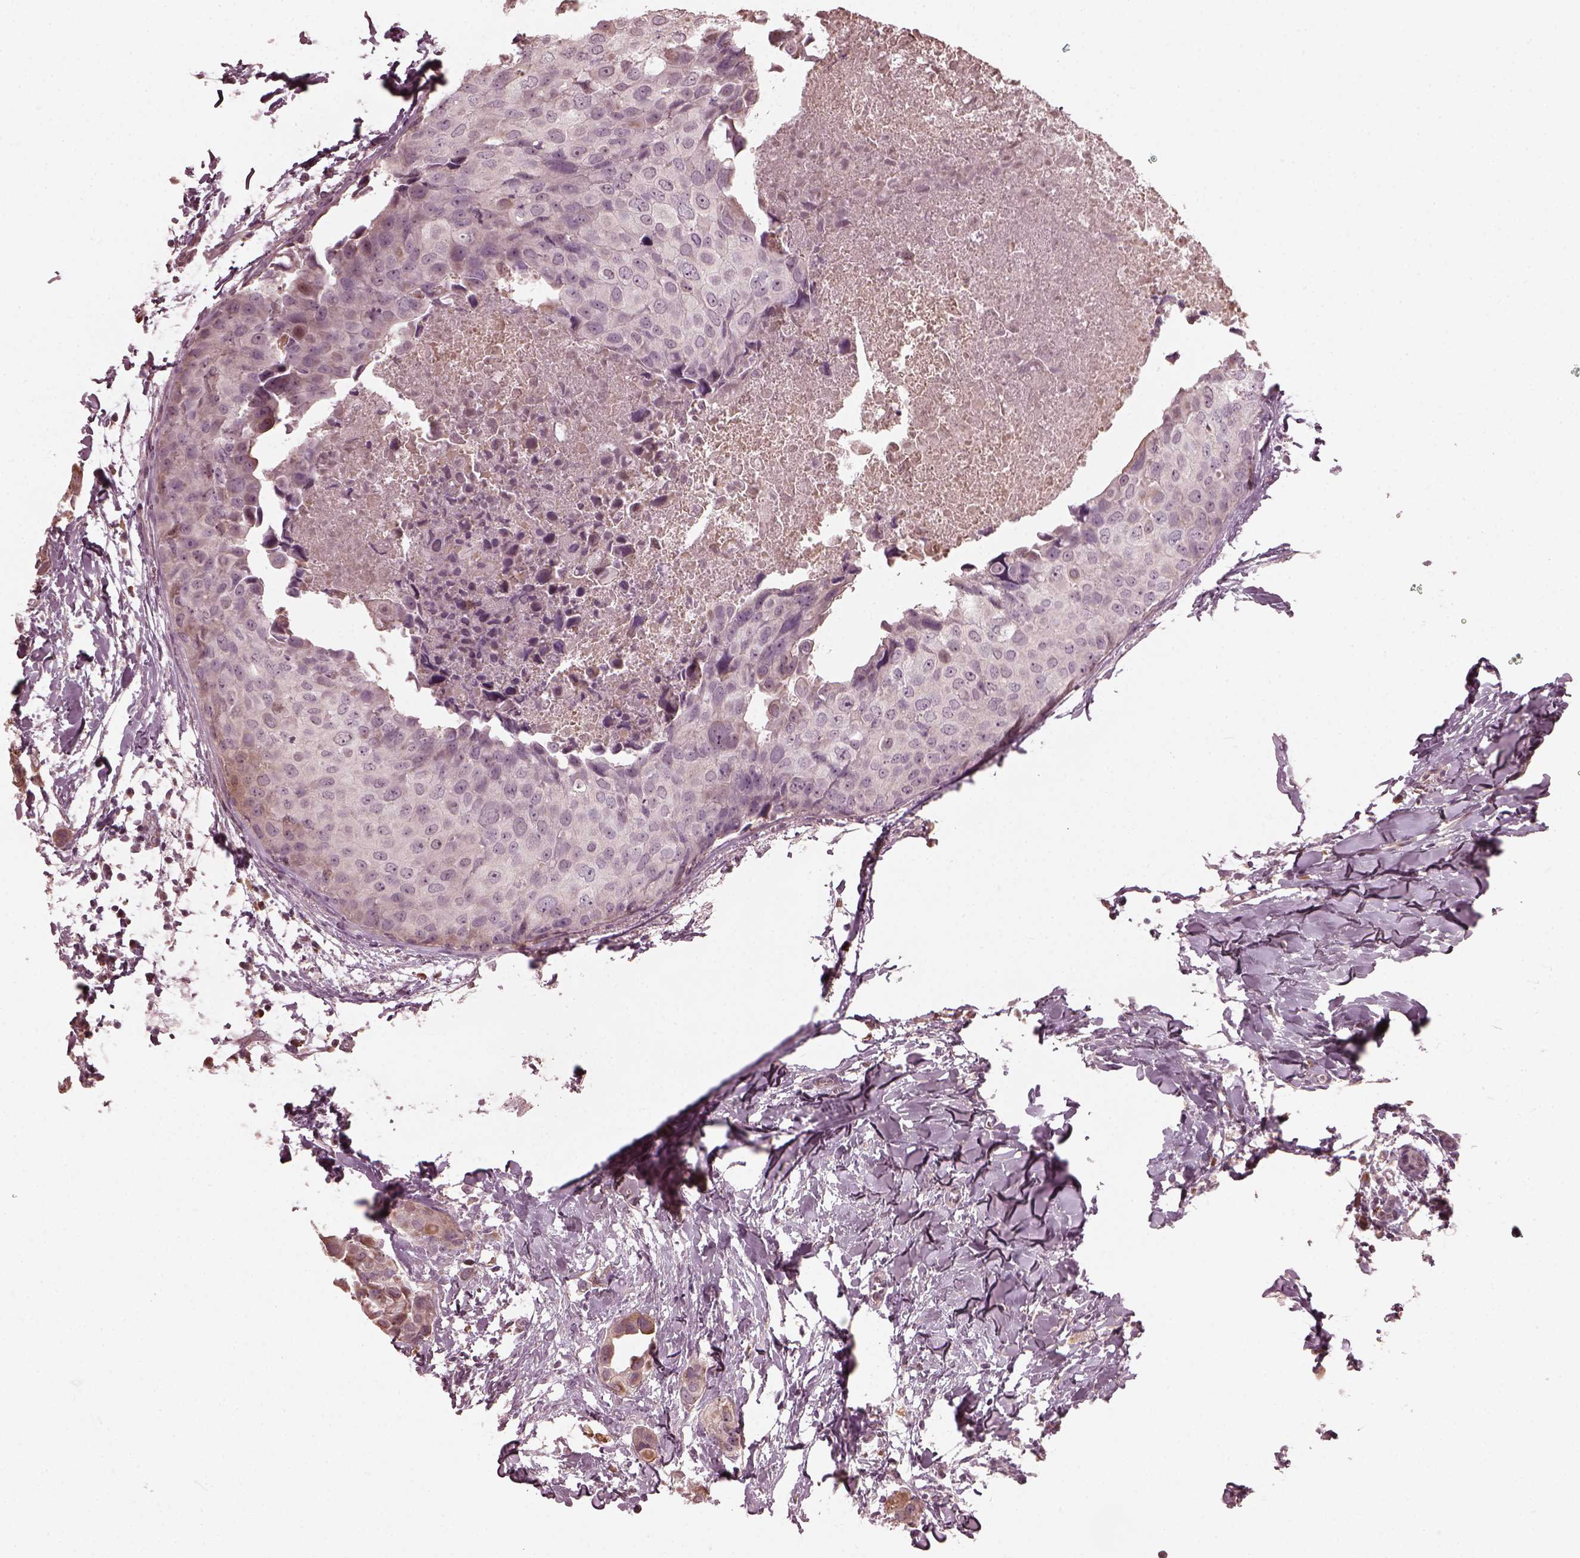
{"staining": {"intensity": "weak", "quantity": "<25%", "location": "cytoplasmic/membranous"}, "tissue": "breast cancer", "cell_type": "Tumor cells", "image_type": "cancer", "snomed": [{"axis": "morphology", "description": "Duct carcinoma"}, {"axis": "topography", "description": "Breast"}], "caption": "Immunohistochemistry (IHC) histopathology image of neoplastic tissue: breast cancer stained with DAB (3,3'-diaminobenzidine) exhibits no significant protein expression in tumor cells. Brightfield microscopy of immunohistochemistry (IHC) stained with DAB (brown) and hematoxylin (blue), captured at high magnification.", "gene": "OPTC", "patient": {"sex": "female", "age": 38}}